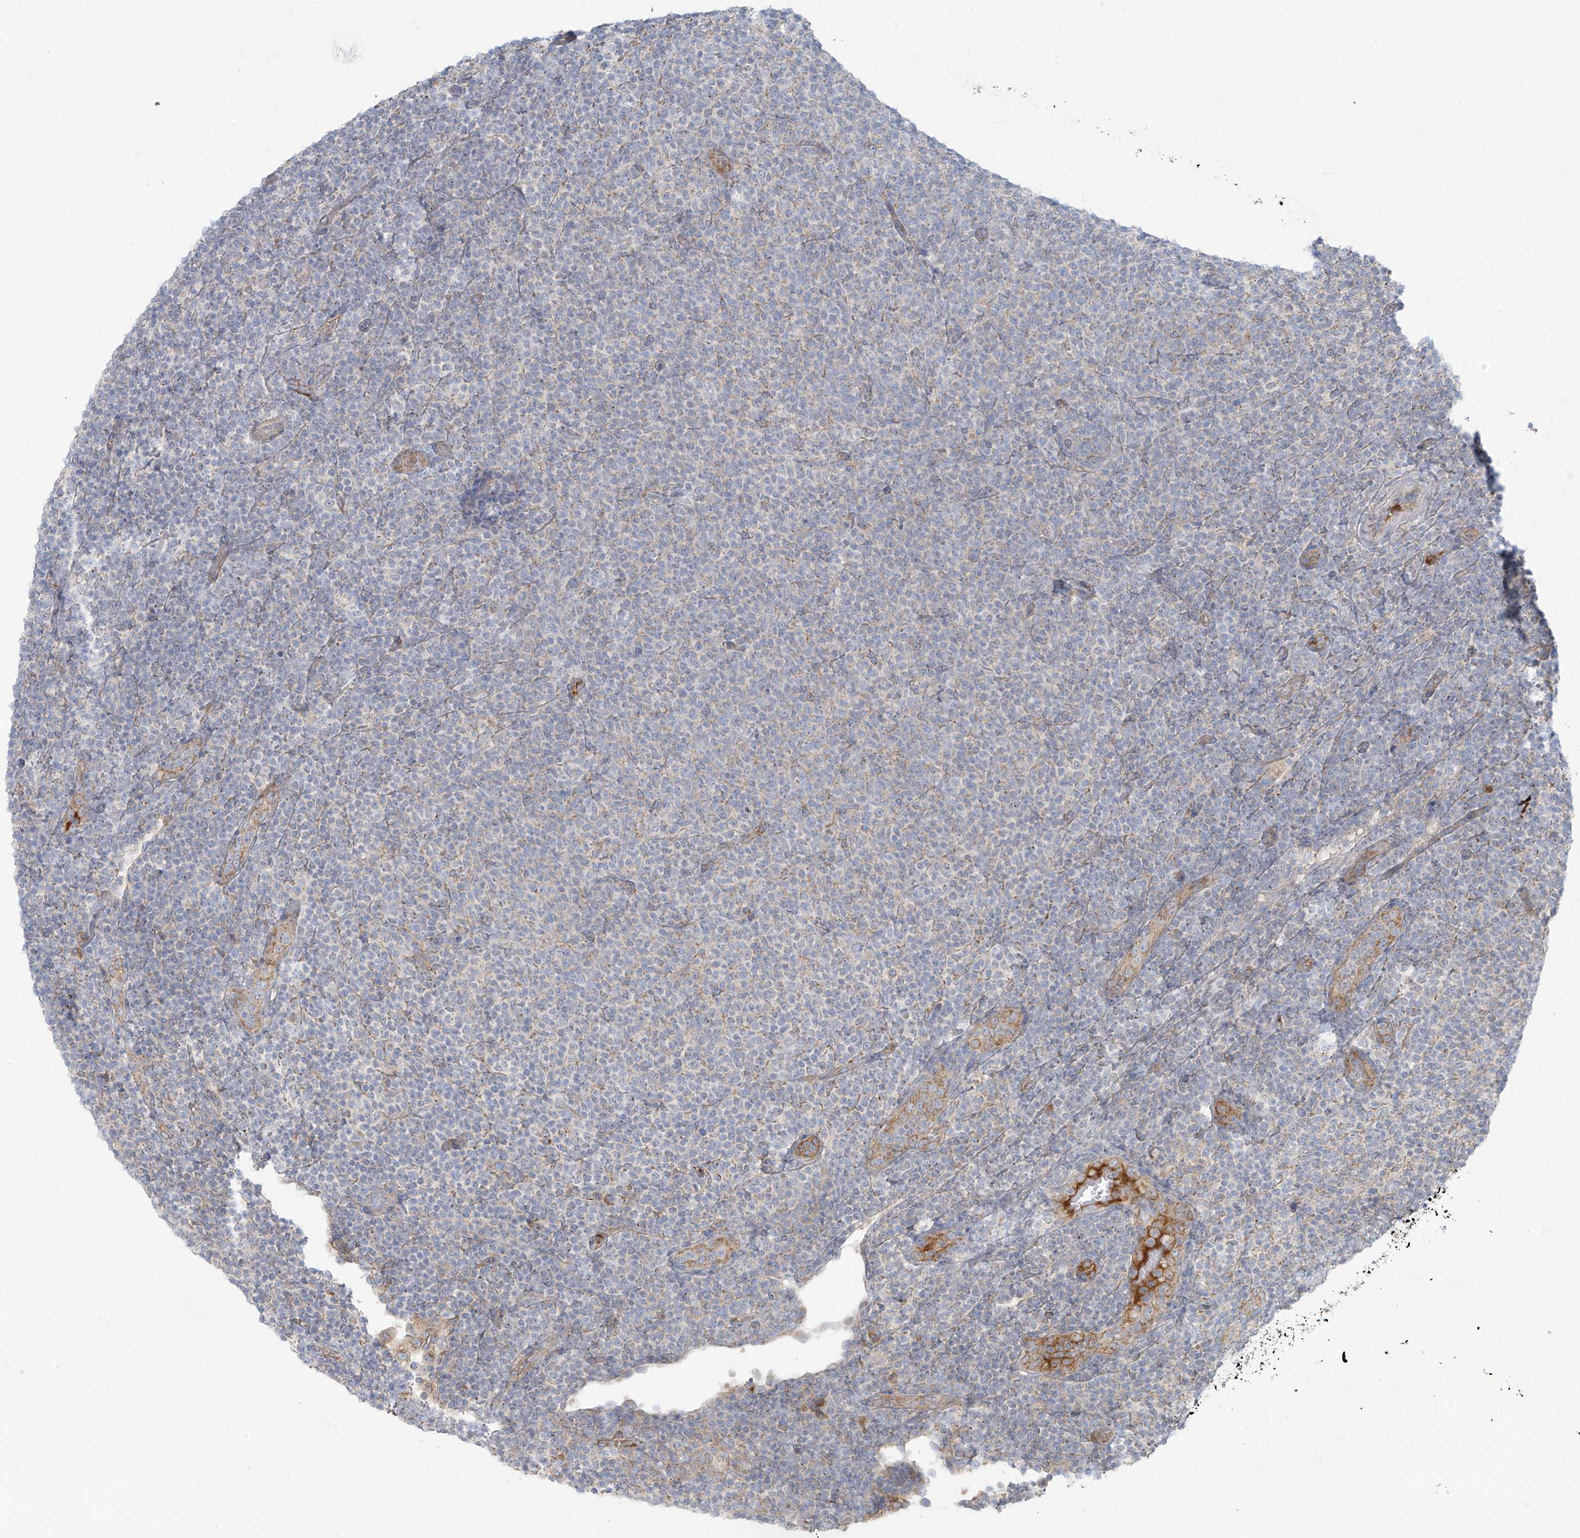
{"staining": {"intensity": "weak", "quantity": "<25%", "location": "cytoplasmic/membranous"}, "tissue": "lymphoma", "cell_type": "Tumor cells", "image_type": "cancer", "snomed": [{"axis": "morphology", "description": "Malignant lymphoma, non-Hodgkin's type, Low grade"}, {"axis": "topography", "description": "Lymph node"}], "caption": "High magnification brightfield microscopy of malignant lymphoma, non-Hodgkin's type (low-grade) stained with DAB (3,3'-diaminobenzidine) (brown) and counterstained with hematoxylin (blue): tumor cells show no significant positivity.", "gene": "LZTS3", "patient": {"sex": "male", "age": 66}}